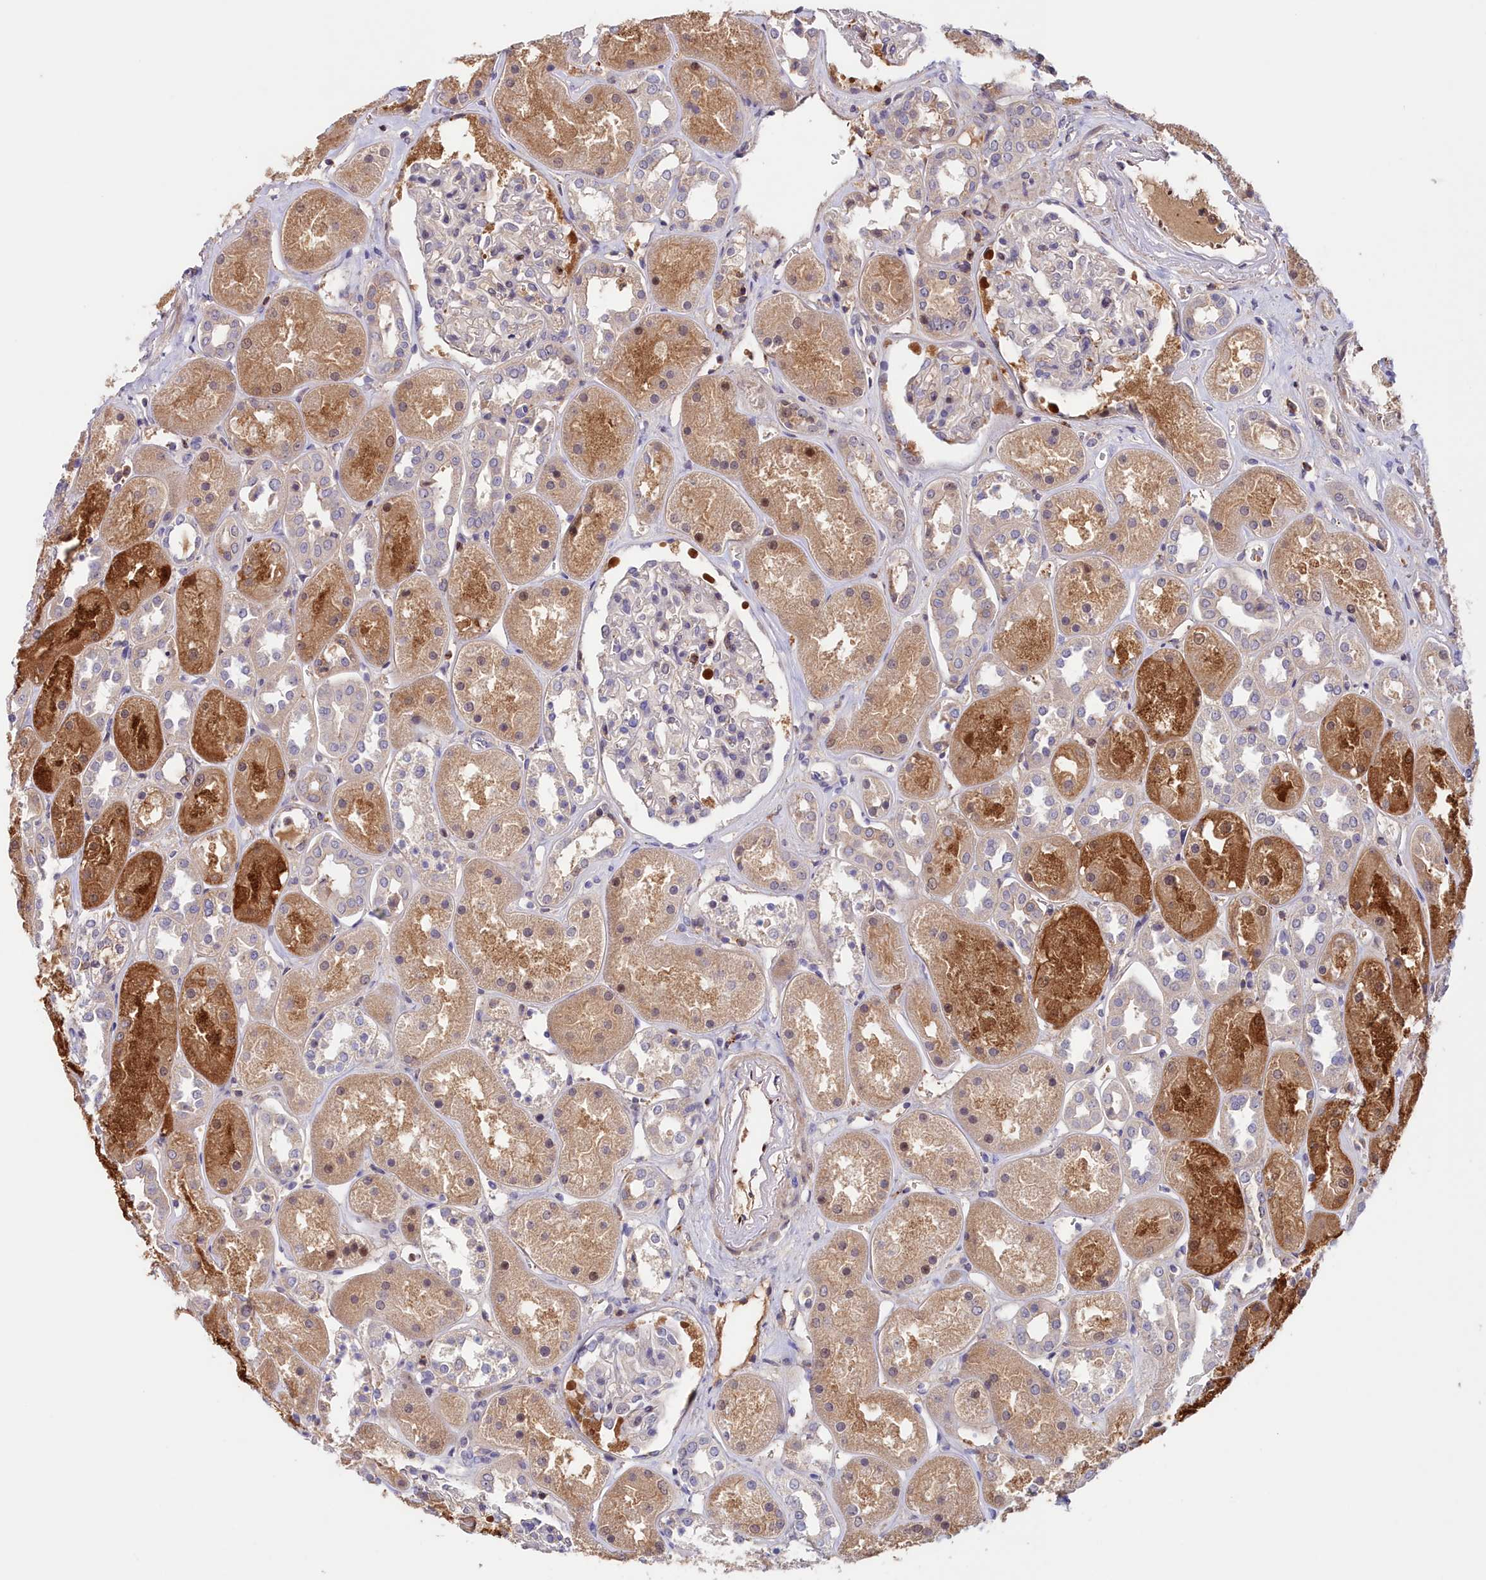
{"staining": {"intensity": "negative", "quantity": "none", "location": "none"}, "tissue": "kidney", "cell_type": "Cells in glomeruli", "image_type": "normal", "snomed": [{"axis": "morphology", "description": "Normal tissue, NOS"}, {"axis": "topography", "description": "Kidney"}], "caption": "Cells in glomeruli are negative for protein expression in unremarkable human kidney. (Brightfield microscopy of DAB (3,3'-diaminobenzidine) IHC at high magnification).", "gene": "NEURL4", "patient": {"sex": "male", "age": 70}}